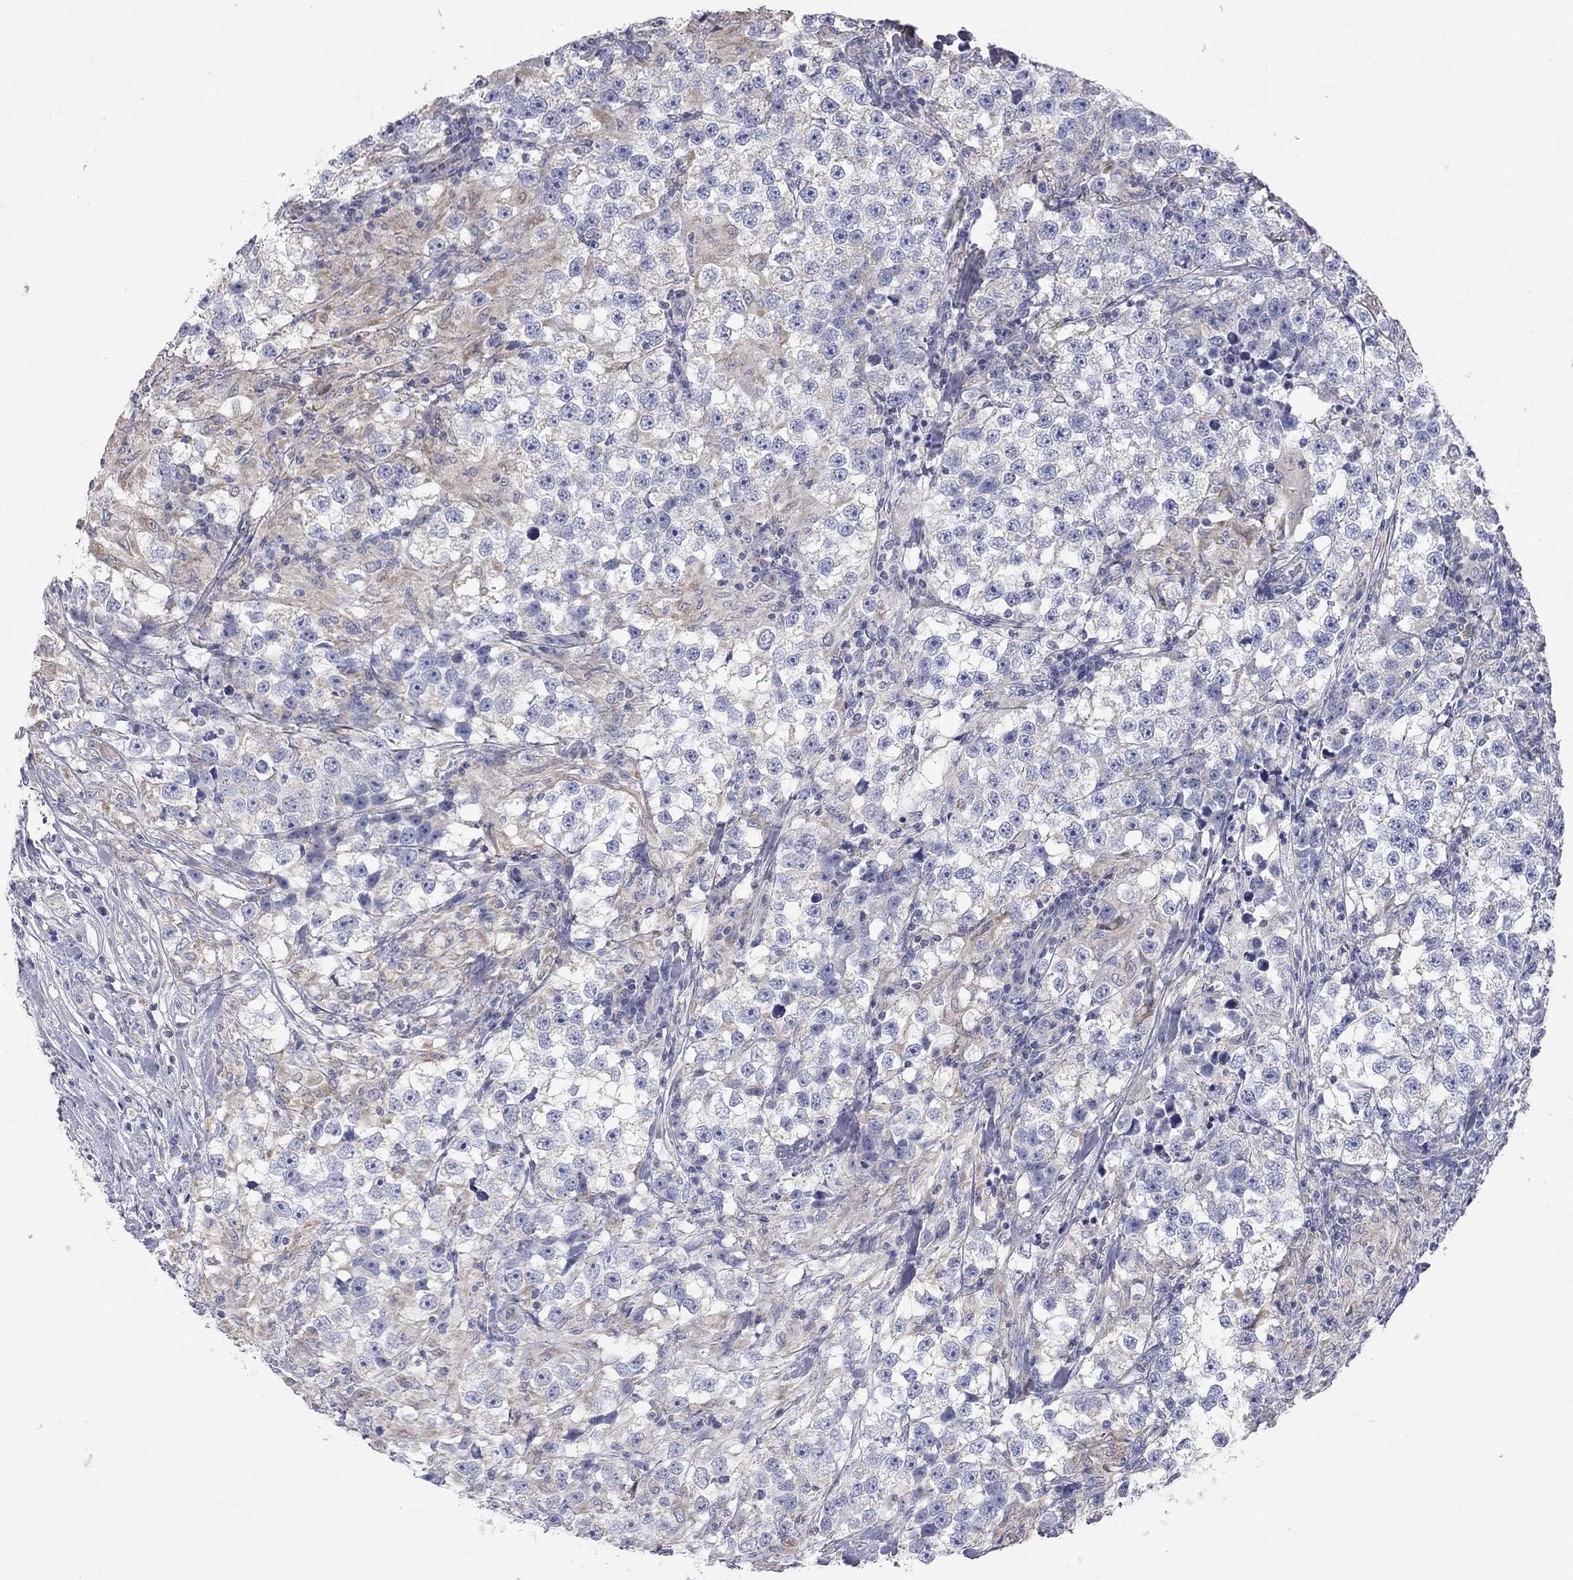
{"staining": {"intensity": "moderate", "quantity": "<25%", "location": "cytoplasmic/membranous"}, "tissue": "testis cancer", "cell_type": "Tumor cells", "image_type": "cancer", "snomed": [{"axis": "morphology", "description": "Seminoma, NOS"}, {"axis": "topography", "description": "Testis"}], "caption": "Testis seminoma stained for a protein demonstrates moderate cytoplasmic/membranous positivity in tumor cells.", "gene": "CFAP161", "patient": {"sex": "male", "age": 46}}